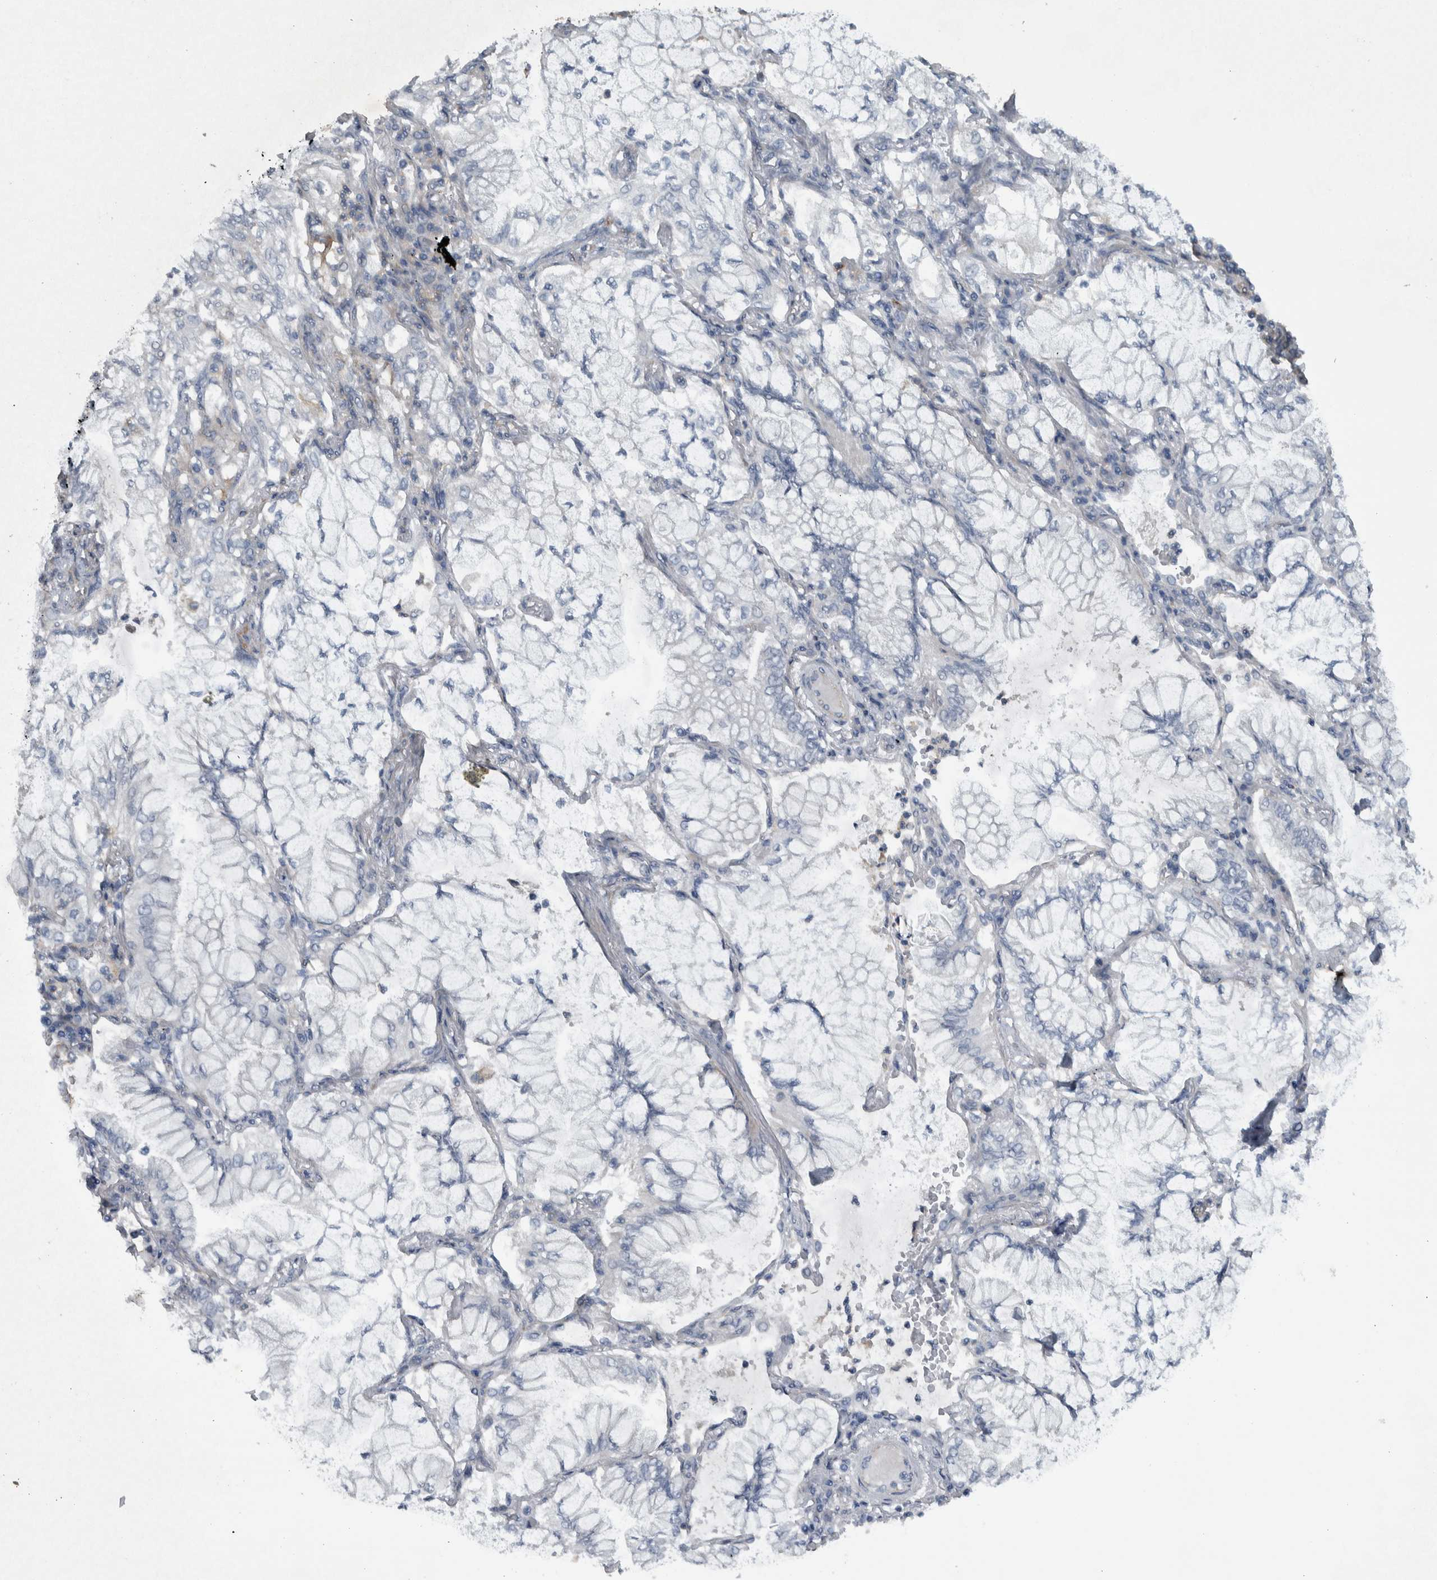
{"staining": {"intensity": "negative", "quantity": "none", "location": "none"}, "tissue": "lung cancer", "cell_type": "Tumor cells", "image_type": "cancer", "snomed": [{"axis": "morphology", "description": "Adenocarcinoma, NOS"}, {"axis": "topography", "description": "Lung"}], "caption": "Tumor cells are negative for brown protein staining in lung cancer.", "gene": "NT5C2", "patient": {"sex": "female", "age": 70}}